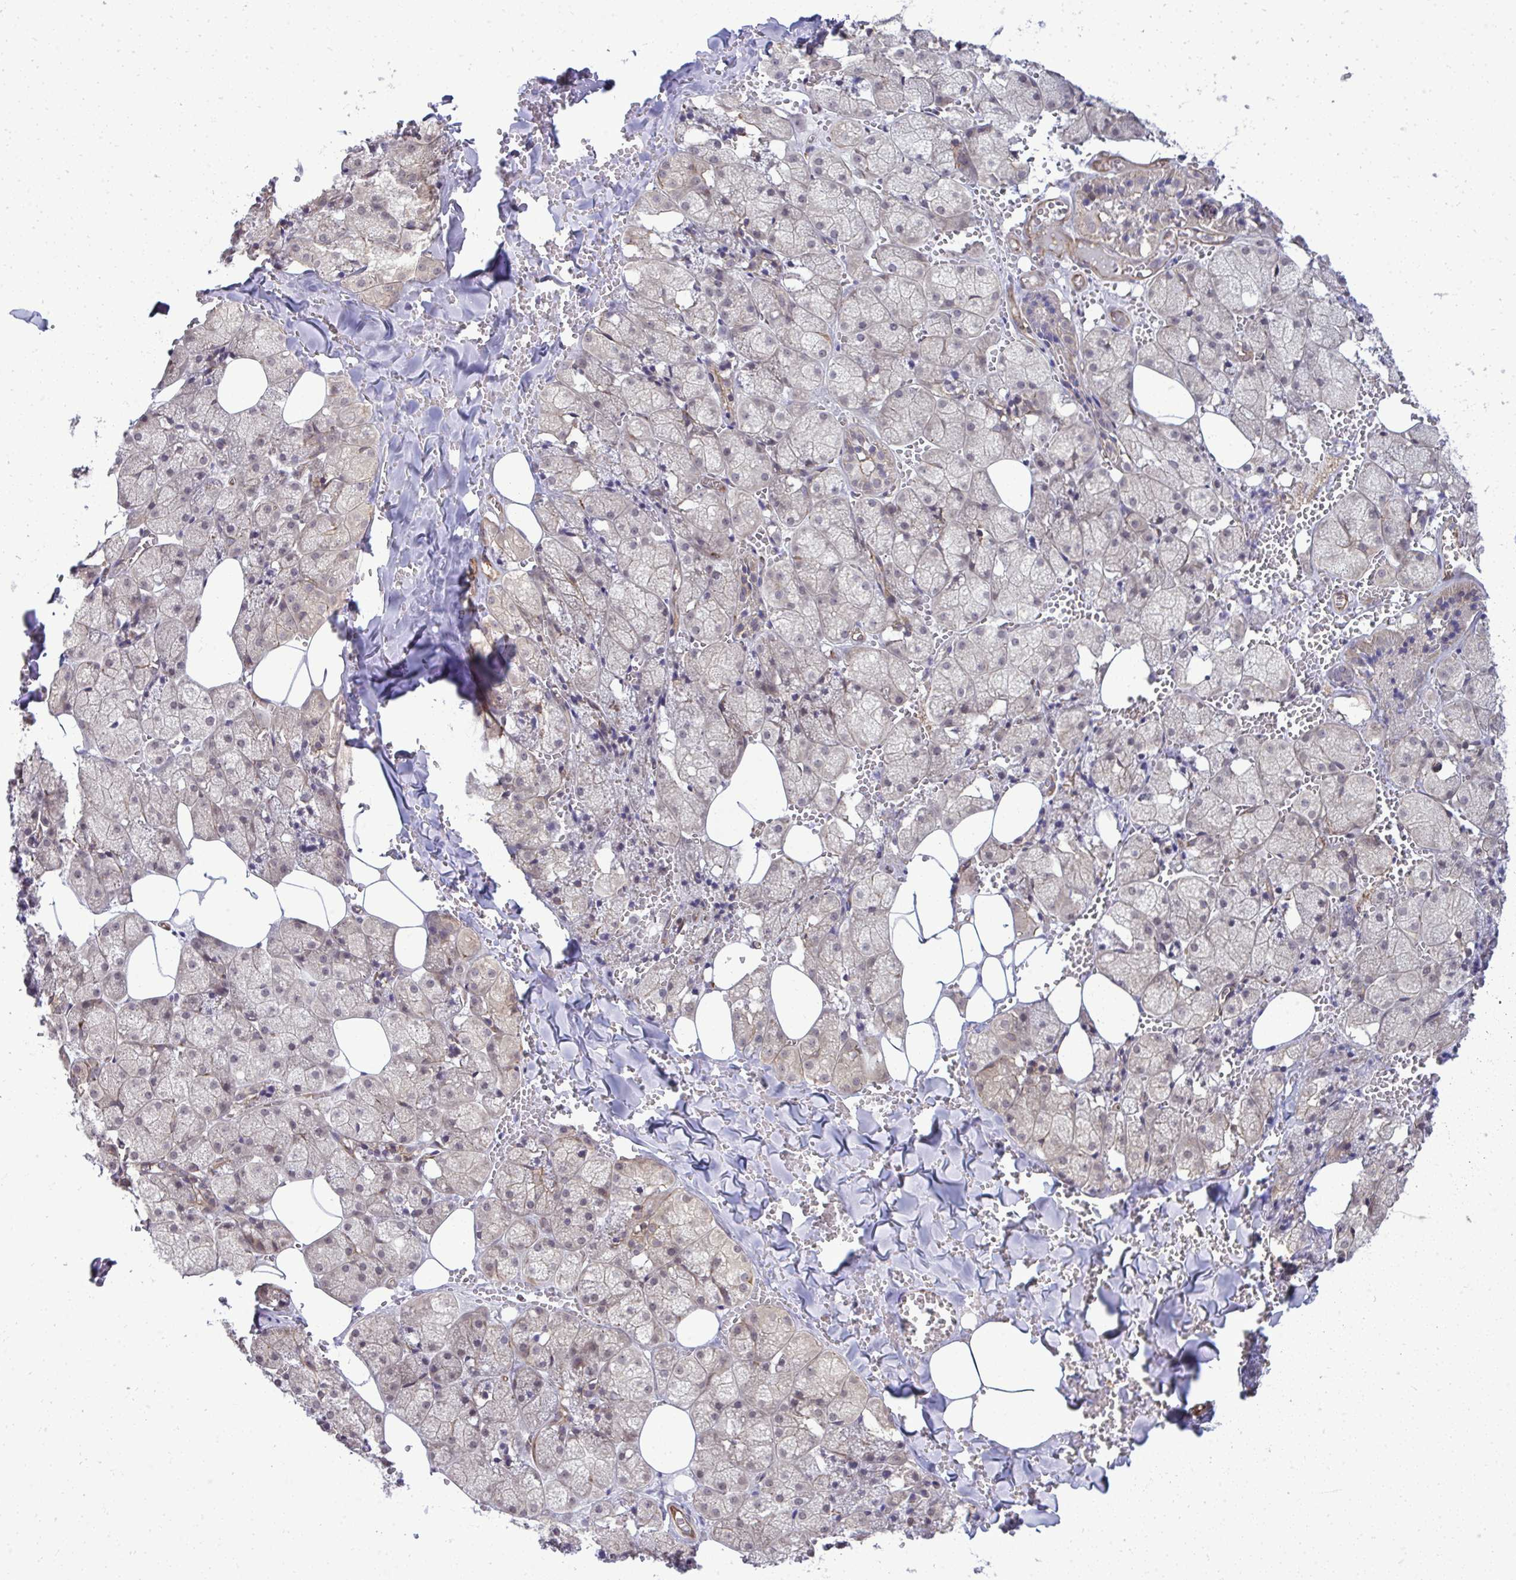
{"staining": {"intensity": "moderate", "quantity": "25%-75%", "location": "cytoplasmic/membranous"}, "tissue": "salivary gland", "cell_type": "Glandular cells", "image_type": "normal", "snomed": [{"axis": "morphology", "description": "Normal tissue, NOS"}, {"axis": "topography", "description": "Salivary gland"}, {"axis": "topography", "description": "Peripheral nerve tissue"}], "caption": "A brown stain shows moderate cytoplasmic/membranous staining of a protein in glandular cells of unremarkable human salivary gland.", "gene": "FUT10", "patient": {"sex": "male", "age": 38}}